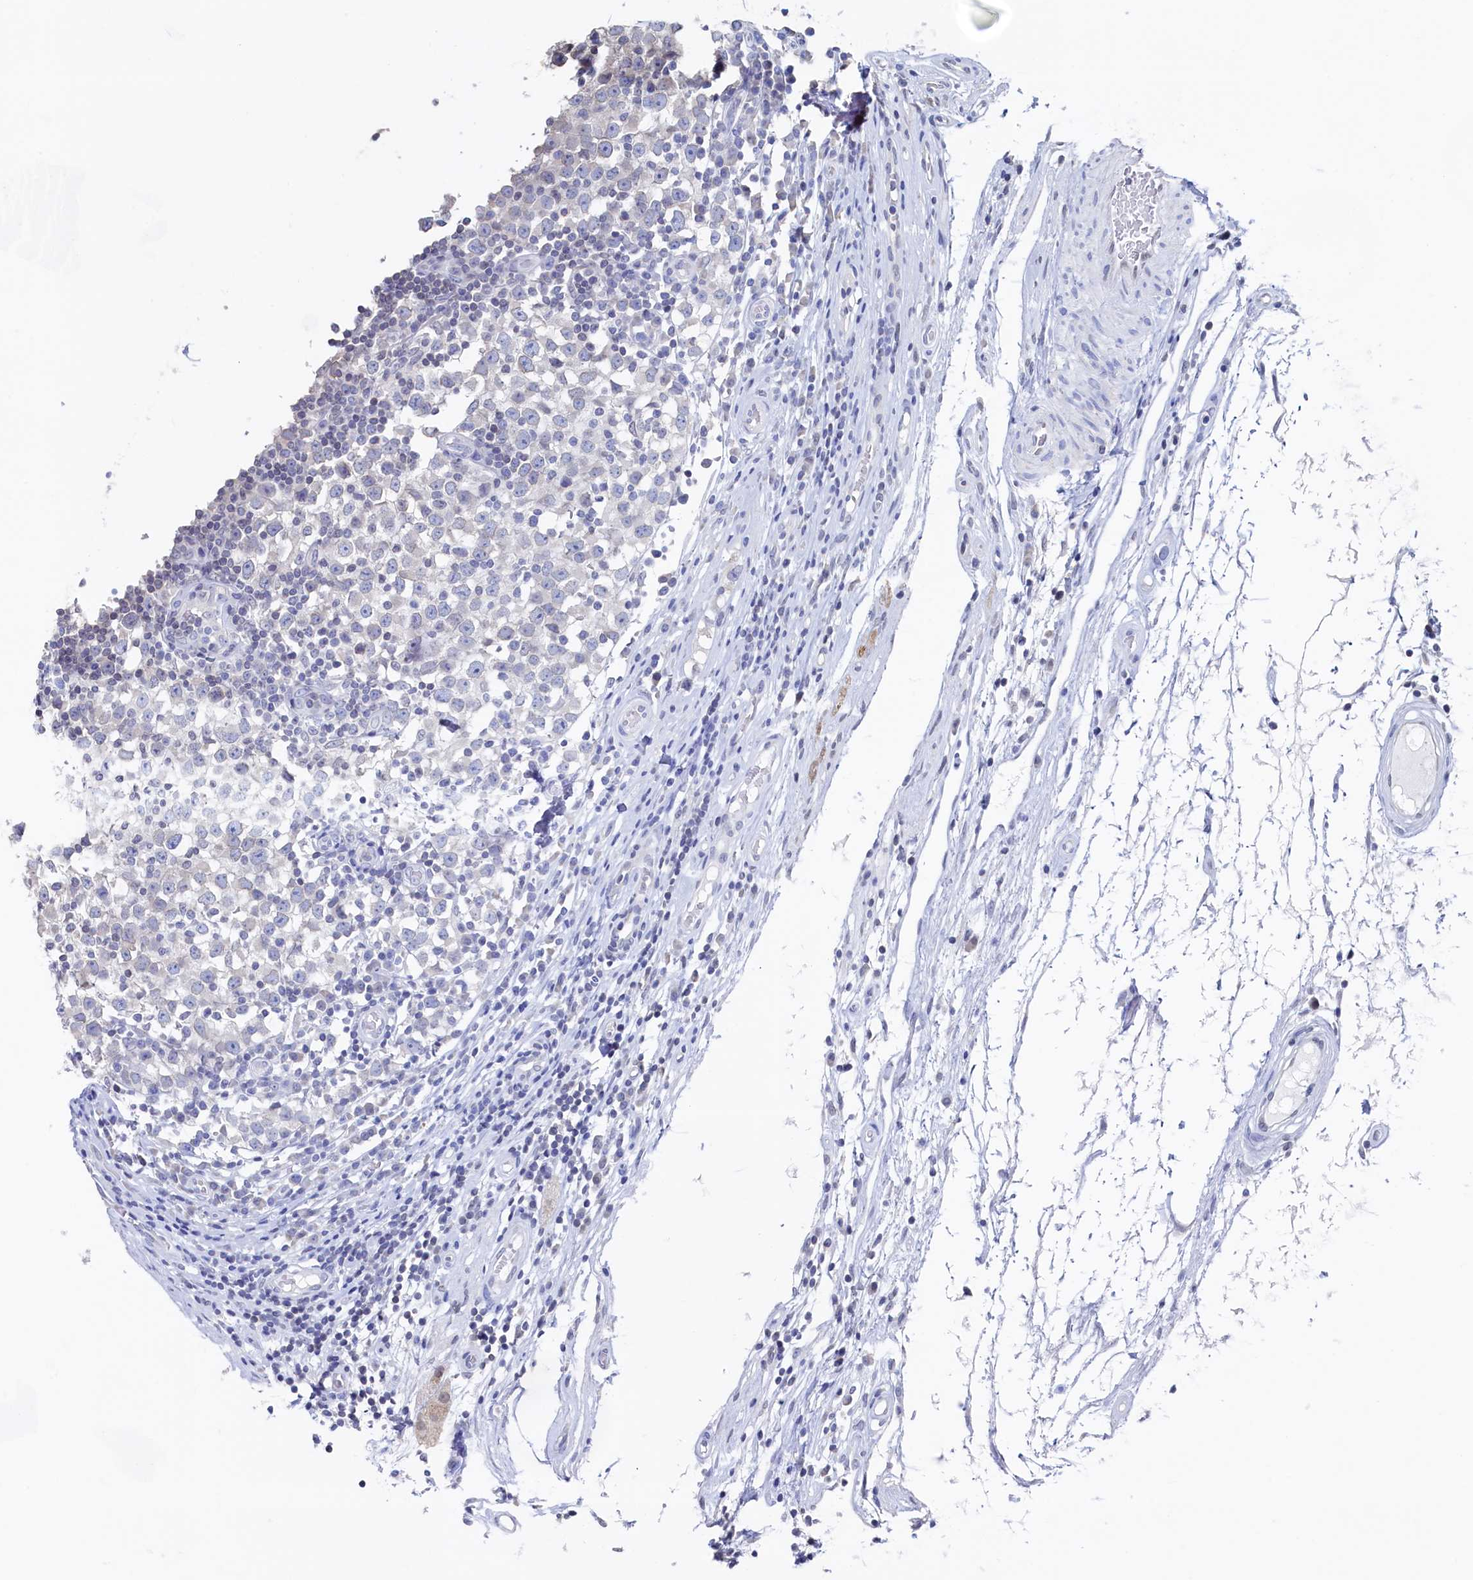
{"staining": {"intensity": "negative", "quantity": "none", "location": "none"}, "tissue": "testis cancer", "cell_type": "Tumor cells", "image_type": "cancer", "snomed": [{"axis": "morphology", "description": "Seminoma, NOS"}, {"axis": "topography", "description": "Testis"}], "caption": "Tumor cells are negative for brown protein staining in testis cancer.", "gene": "C11orf54", "patient": {"sex": "male", "age": 65}}